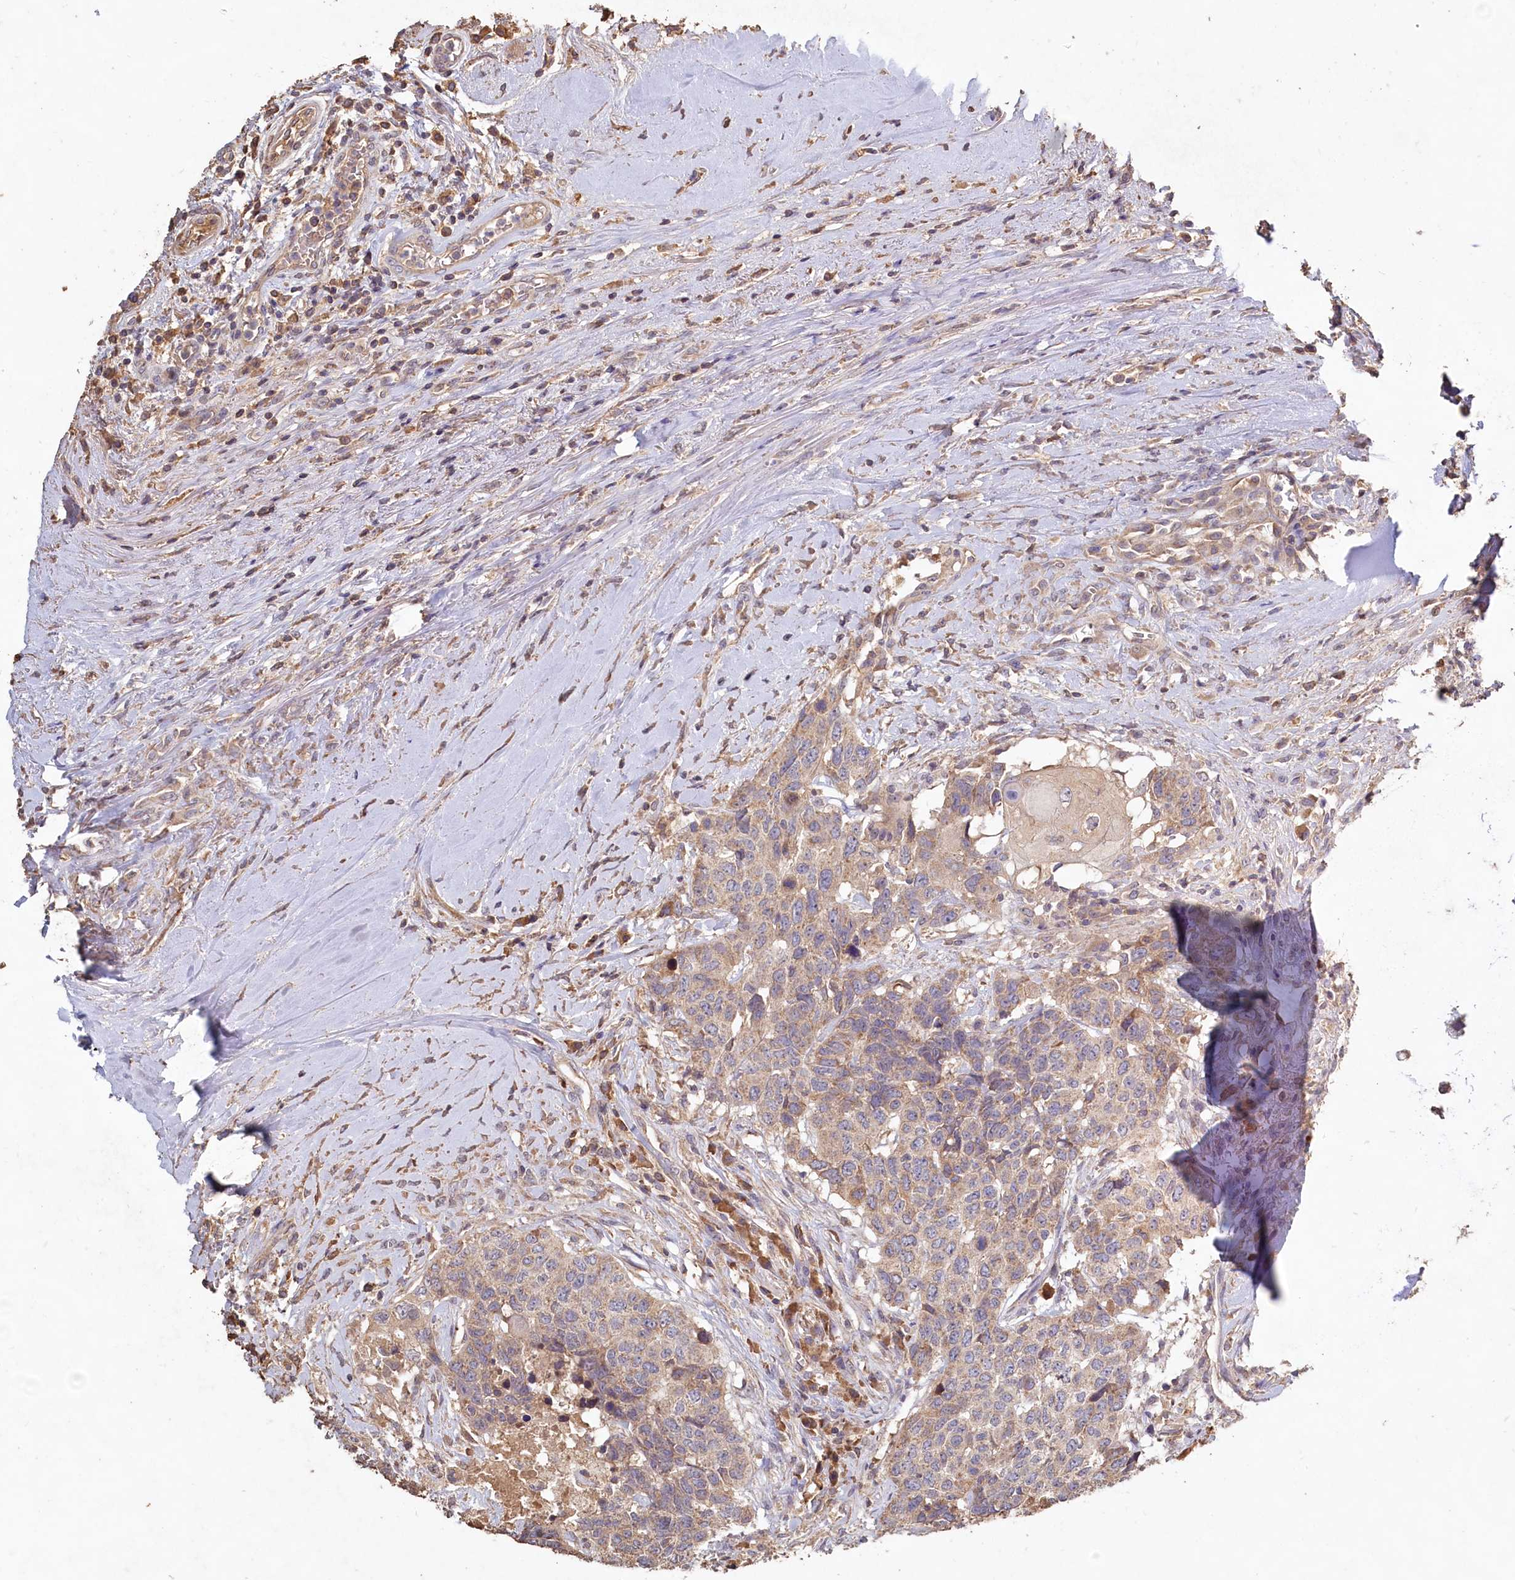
{"staining": {"intensity": "weak", "quantity": "25%-75%", "location": "cytoplasmic/membranous"}, "tissue": "head and neck cancer", "cell_type": "Tumor cells", "image_type": "cancer", "snomed": [{"axis": "morphology", "description": "Squamous cell carcinoma, NOS"}, {"axis": "topography", "description": "Head-Neck"}], "caption": "This is an image of immunohistochemistry staining of head and neck squamous cell carcinoma, which shows weak positivity in the cytoplasmic/membranous of tumor cells.", "gene": "FUNDC1", "patient": {"sex": "male", "age": 66}}